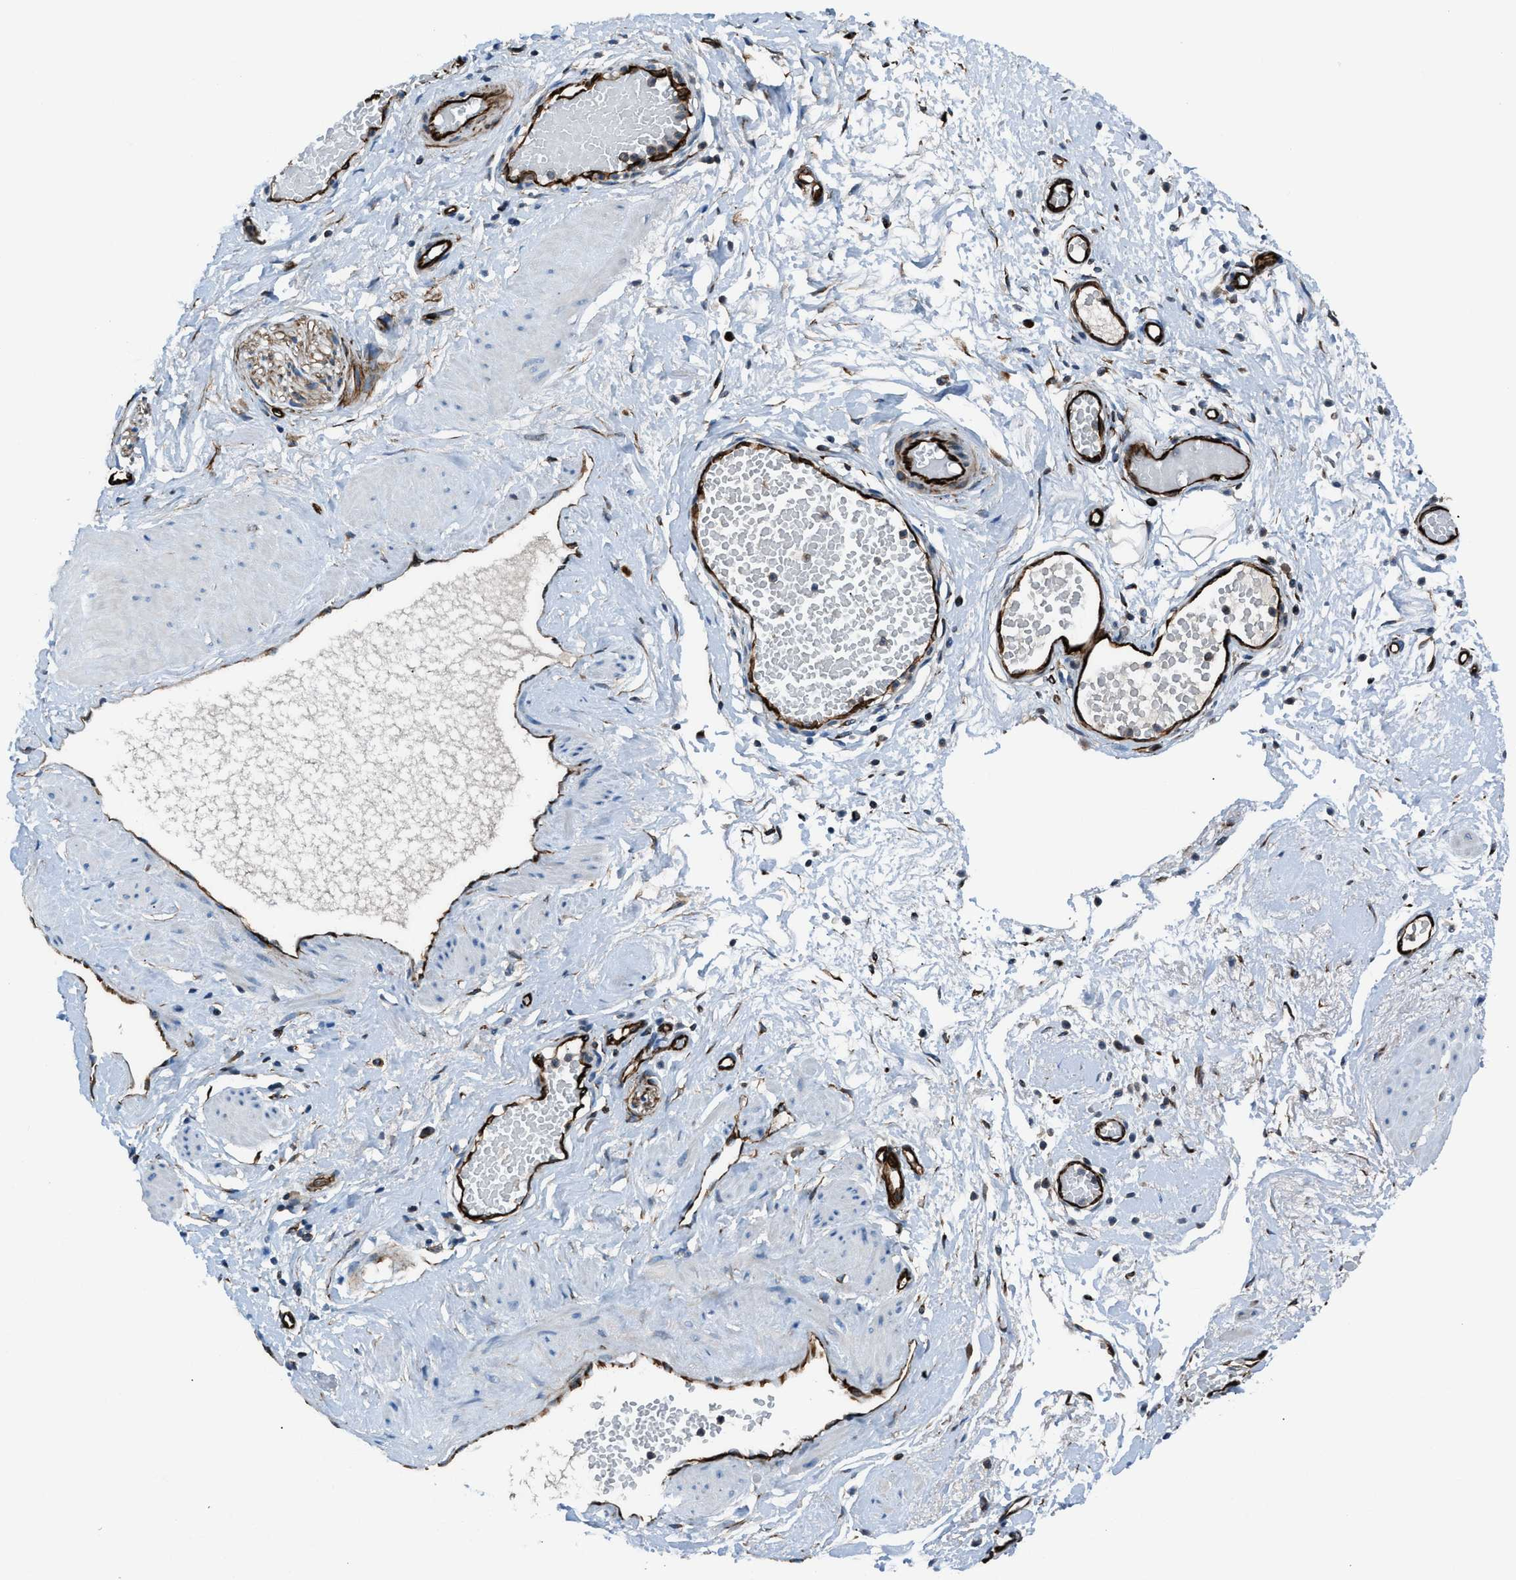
{"staining": {"intensity": "strong", "quantity": "25%-75%", "location": "cytoplasmic/membranous"}, "tissue": "adipose tissue", "cell_type": "Adipocytes", "image_type": "normal", "snomed": [{"axis": "morphology", "description": "Normal tissue, NOS"}, {"axis": "topography", "description": "Soft tissue"}, {"axis": "topography", "description": "Vascular tissue"}], "caption": "A high amount of strong cytoplasmic/membranous staining is present in about 25%-75% of adipocytes in unremarkable adipose tissue.", "gene": "CABP7", "patient": {"sex": "female", "age": 35}}